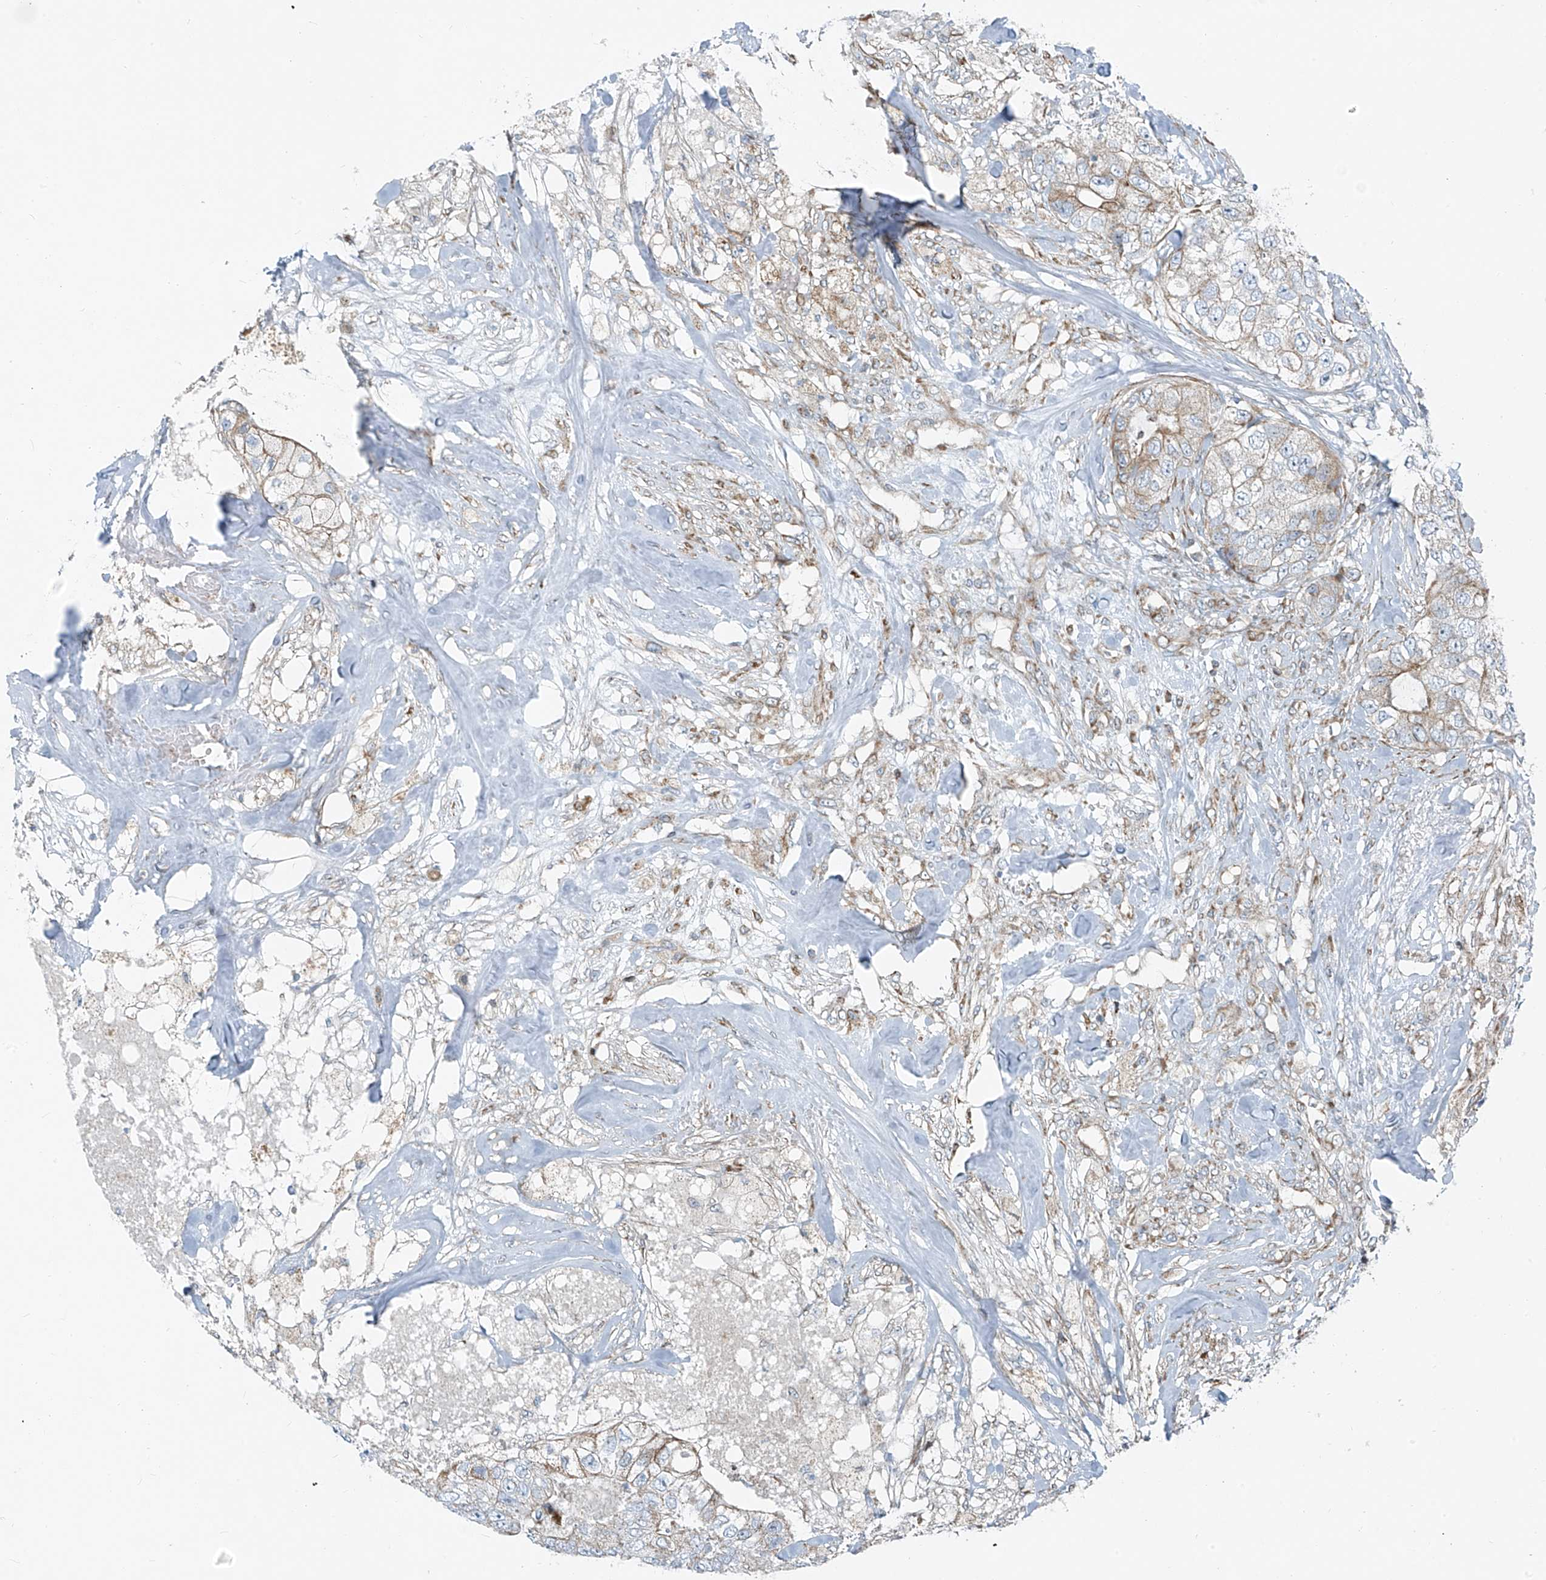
{"staining": {"intensity": "weak", "quantity": "25%-75%", "location": "cytoplasmic/membranous"}, "tissue": "breast cancer", "cell_type": "Tumor cells", "image_type": "cancer", "snomed": [{"axis": "morphology", "description": "Duct carcinoma"}, {"axis": "topography", "description": "Breast"}], "caption": "A high-resolution histopathology image shows immunohistochemistry staining of breast cancer (infiltrating ductal carcinoma), which exhibits weak cytoplasmic/membranous staining in approximately 25%-75% of tumor cells.", "gene": "HIC2", "patient": {"sex": "female", "age": 62}}